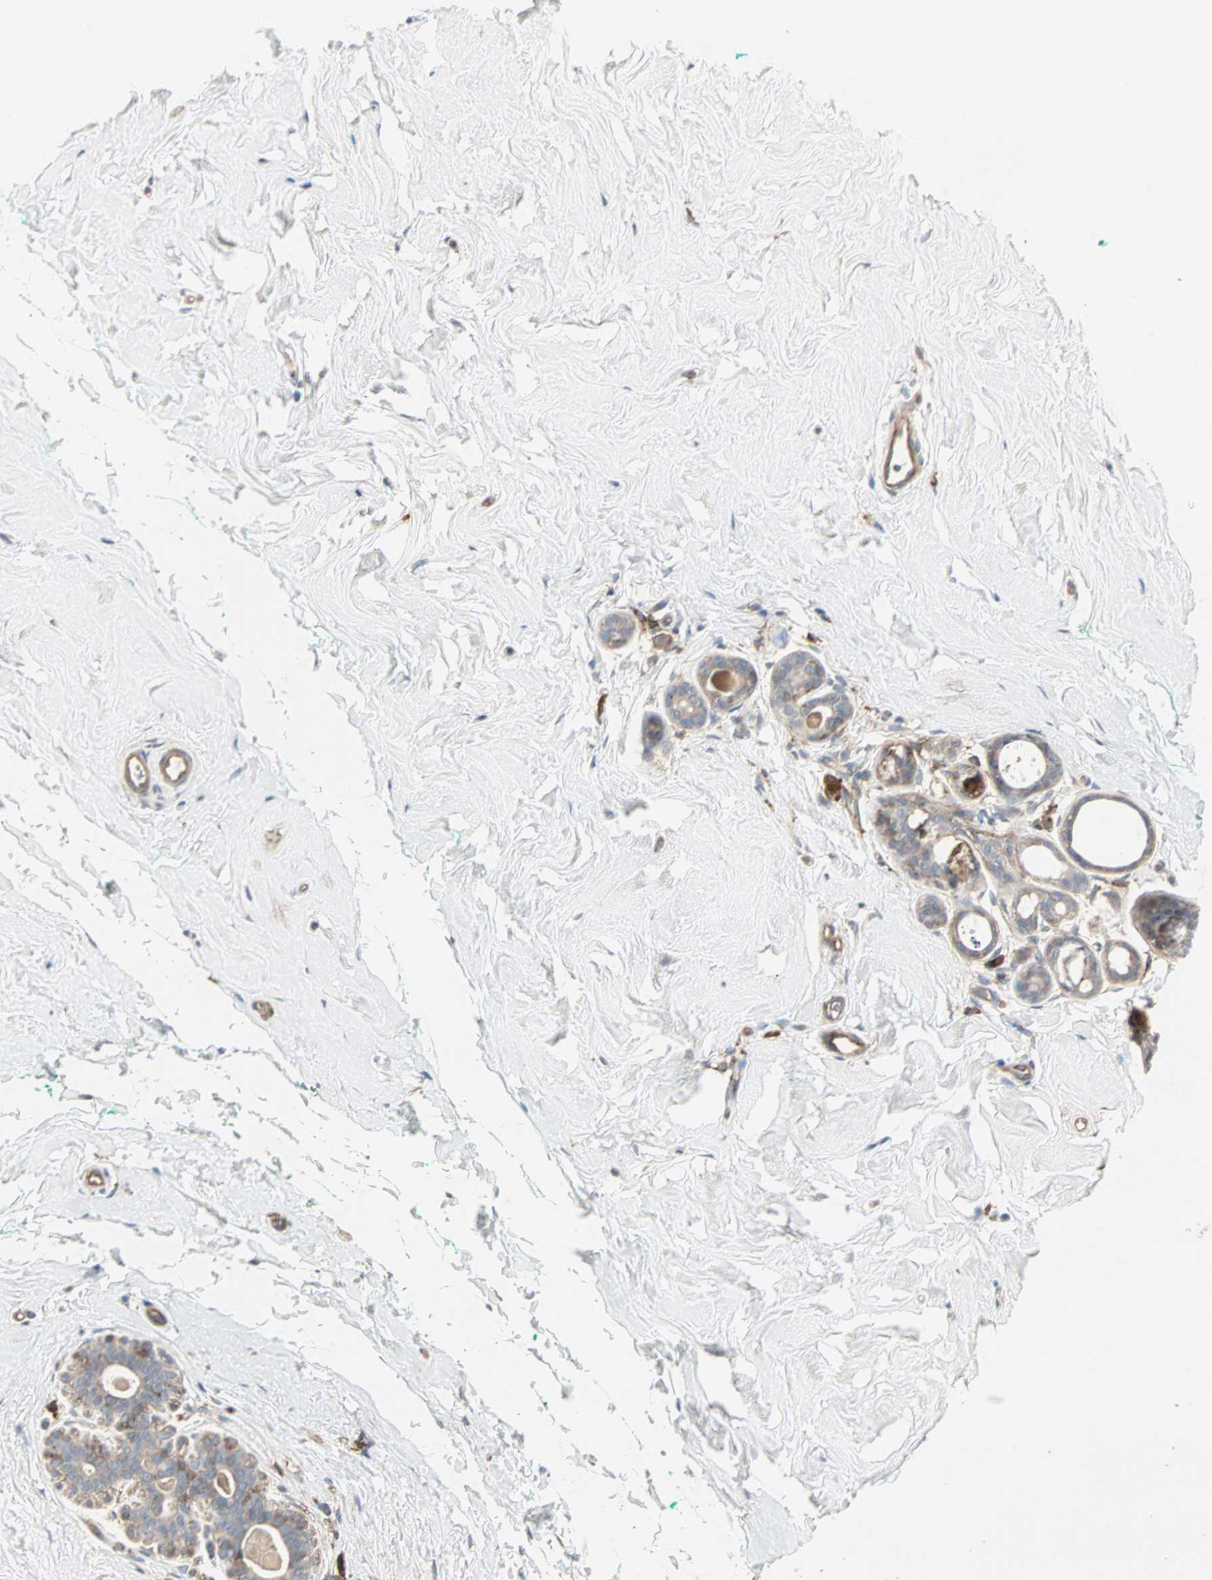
{"staining": {"intensity": "negative", "quantity": "none", "location": "none"}, "tissue": "breast", "cell_type": "Adipocytes", "image_type": "normal", "snomed": [{"axis": "morphology", "description": "Normal tissue, NOS"}, {"axis": "topography", "description": "Breast"}], "caption": "An immunohistochemistry image of benign breast is shown. There is no staining in adipocytes of breast. (Stains: DAB immunohistochemistry (IHC) with hematoxylin counter stain, Microscopy: brightfield microscopy at high magnification).", "gene": "GNAI2", "patient": {"sex": "female", "age": 52}}